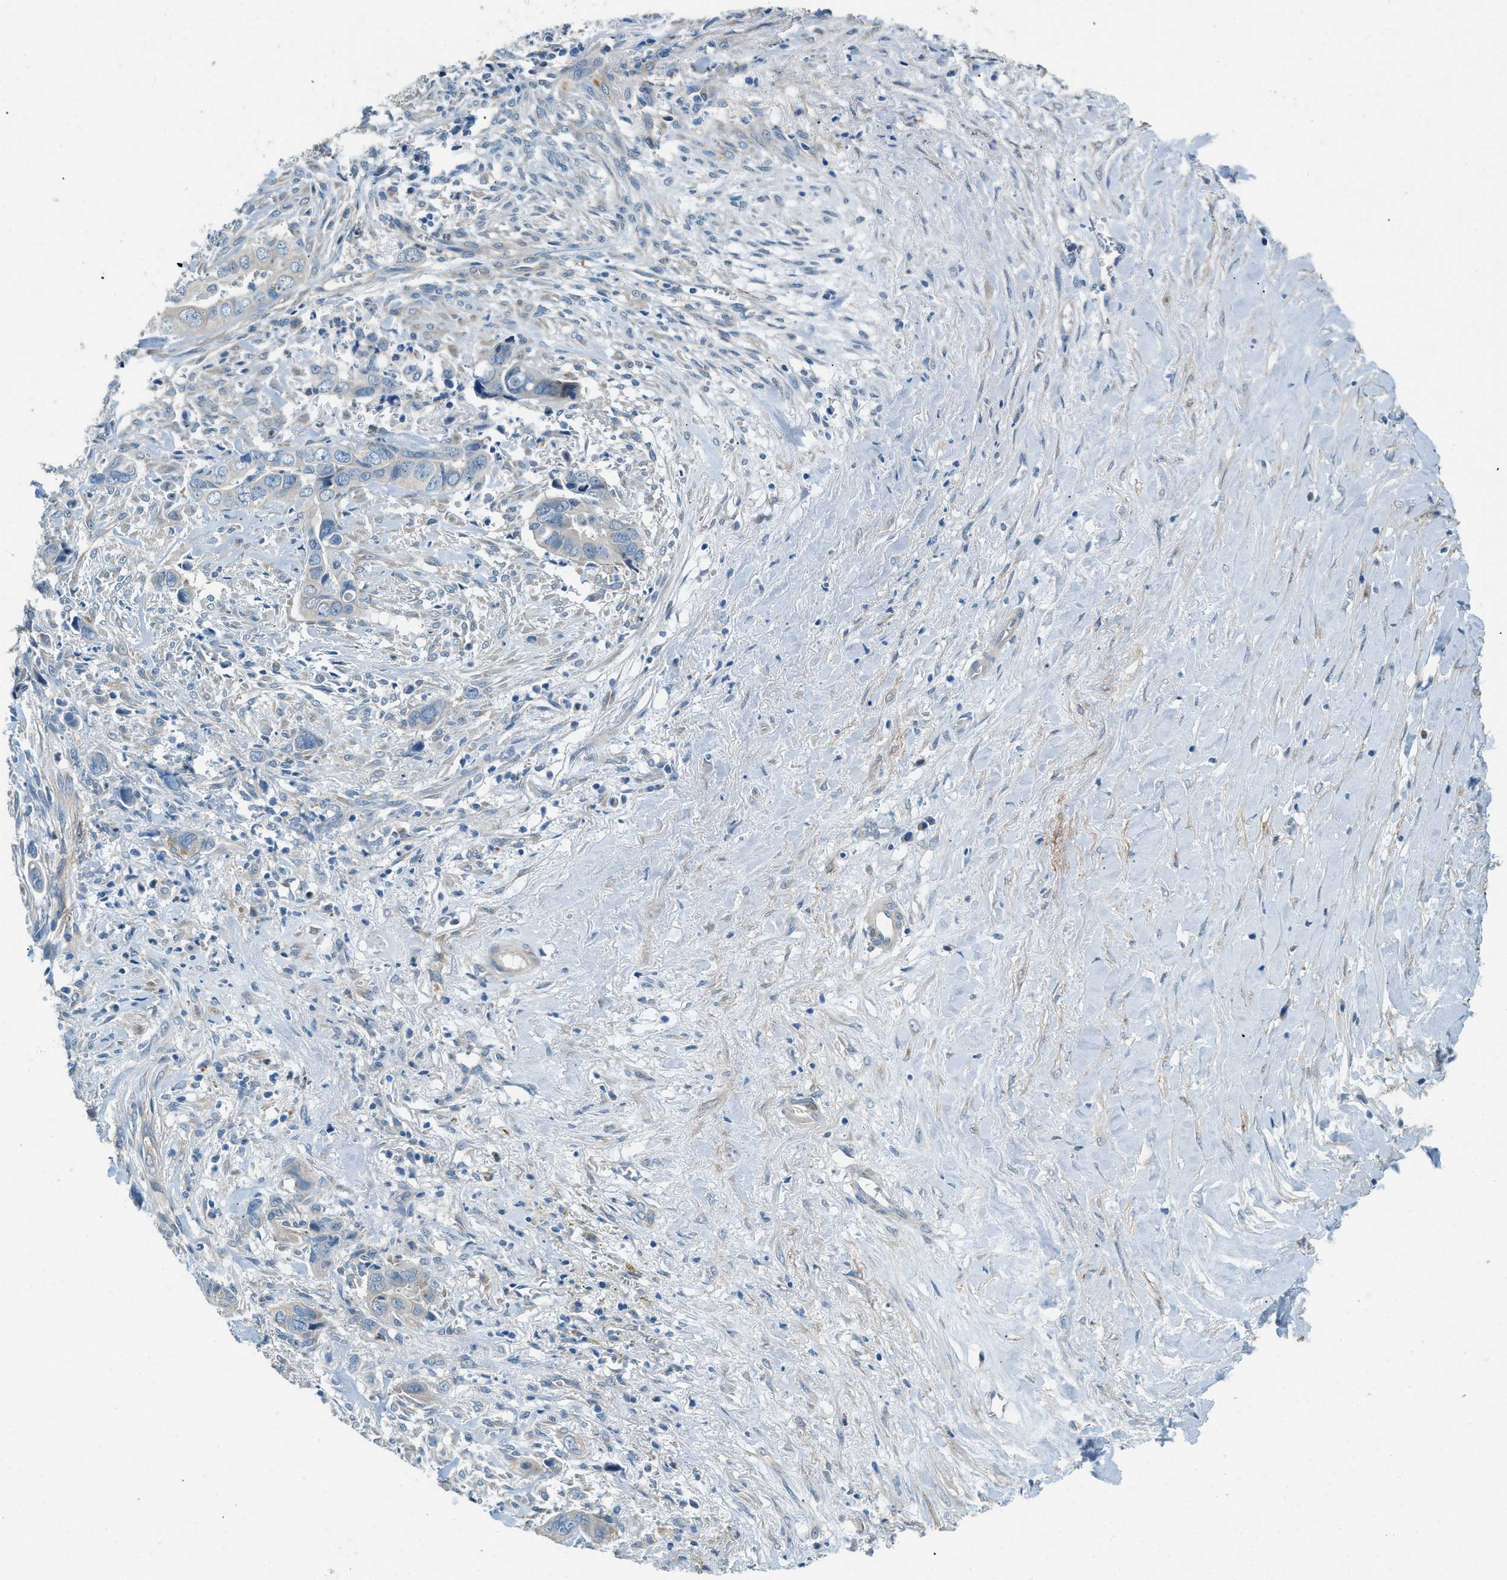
{"staining": {"intensity": "negative", "quantity": "none", "location": "none"}, "tissue": "liver cancer", "cell_type": "Tumor cells", "image_type": "cancer", "snomed": [{"axis": "morphology", "description": "Cholangiocarcinoma"}, {"axis": "topography", "description": "Liver"}], "caption": "IHC image of neoplastic tissue: human liver cancer stained with DAB (3,3'-diaminobenzidine) shows no significant protein expression in tumor cells.", "gene": "ZNF367", "patient": {"sex": "female", "age": 79}}